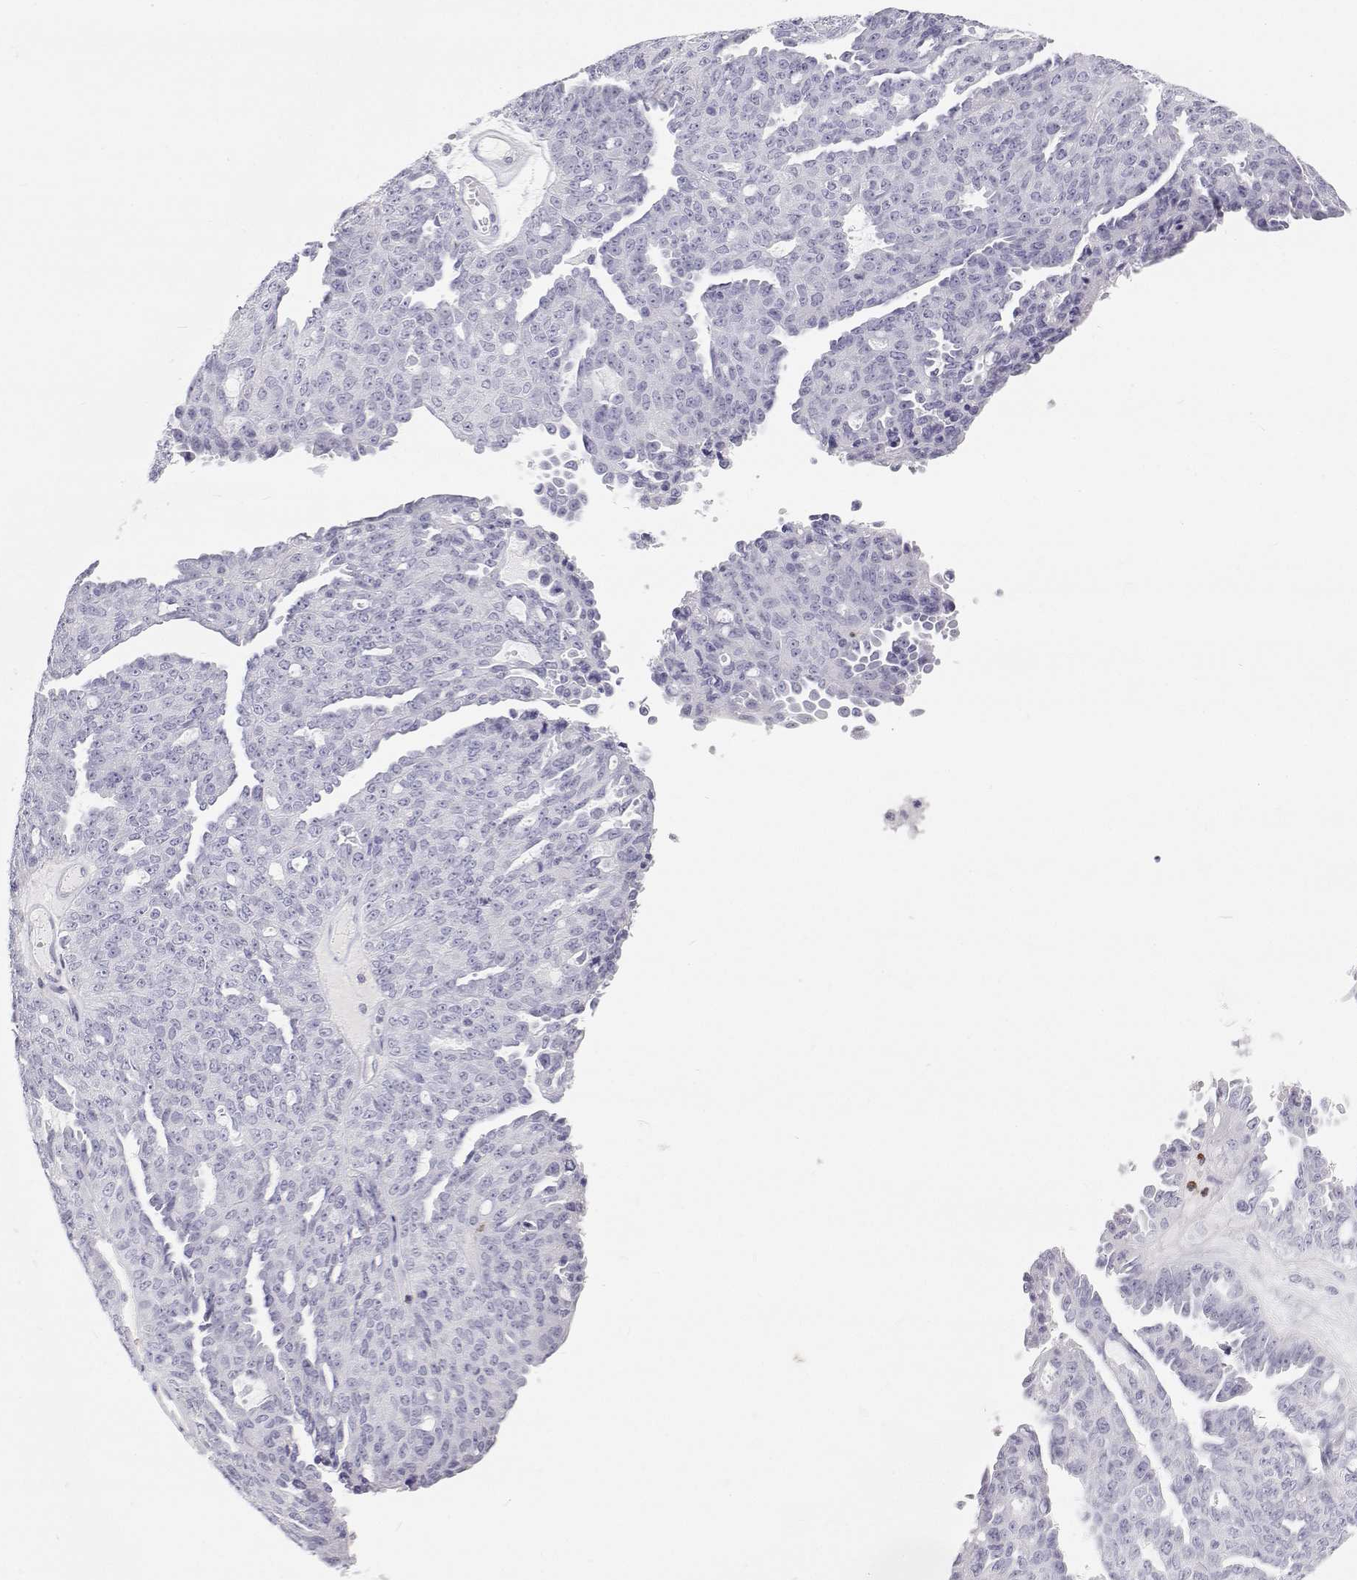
{"staining": {"intensity": "negative", "quantity": "none", "location": "none"}, "tissue": "ovarian cancer", "cell_type": "Tumor cells", "image_type": "cancer", "snomed": [{"axis": "morphology", "description": "Cystadenocarcinoma, serous, NOS"}, {"axis": "topography", "description": "Ovary"}], "caption": "Immunohistochemistry (IHC) image of serous cystadenocarcinoma (ovarian) stained for a protein (brown), which exhibits no staining in tumor cells.", "gene": "SFTPB", "patient": {"sex": "female", "age": 71}}